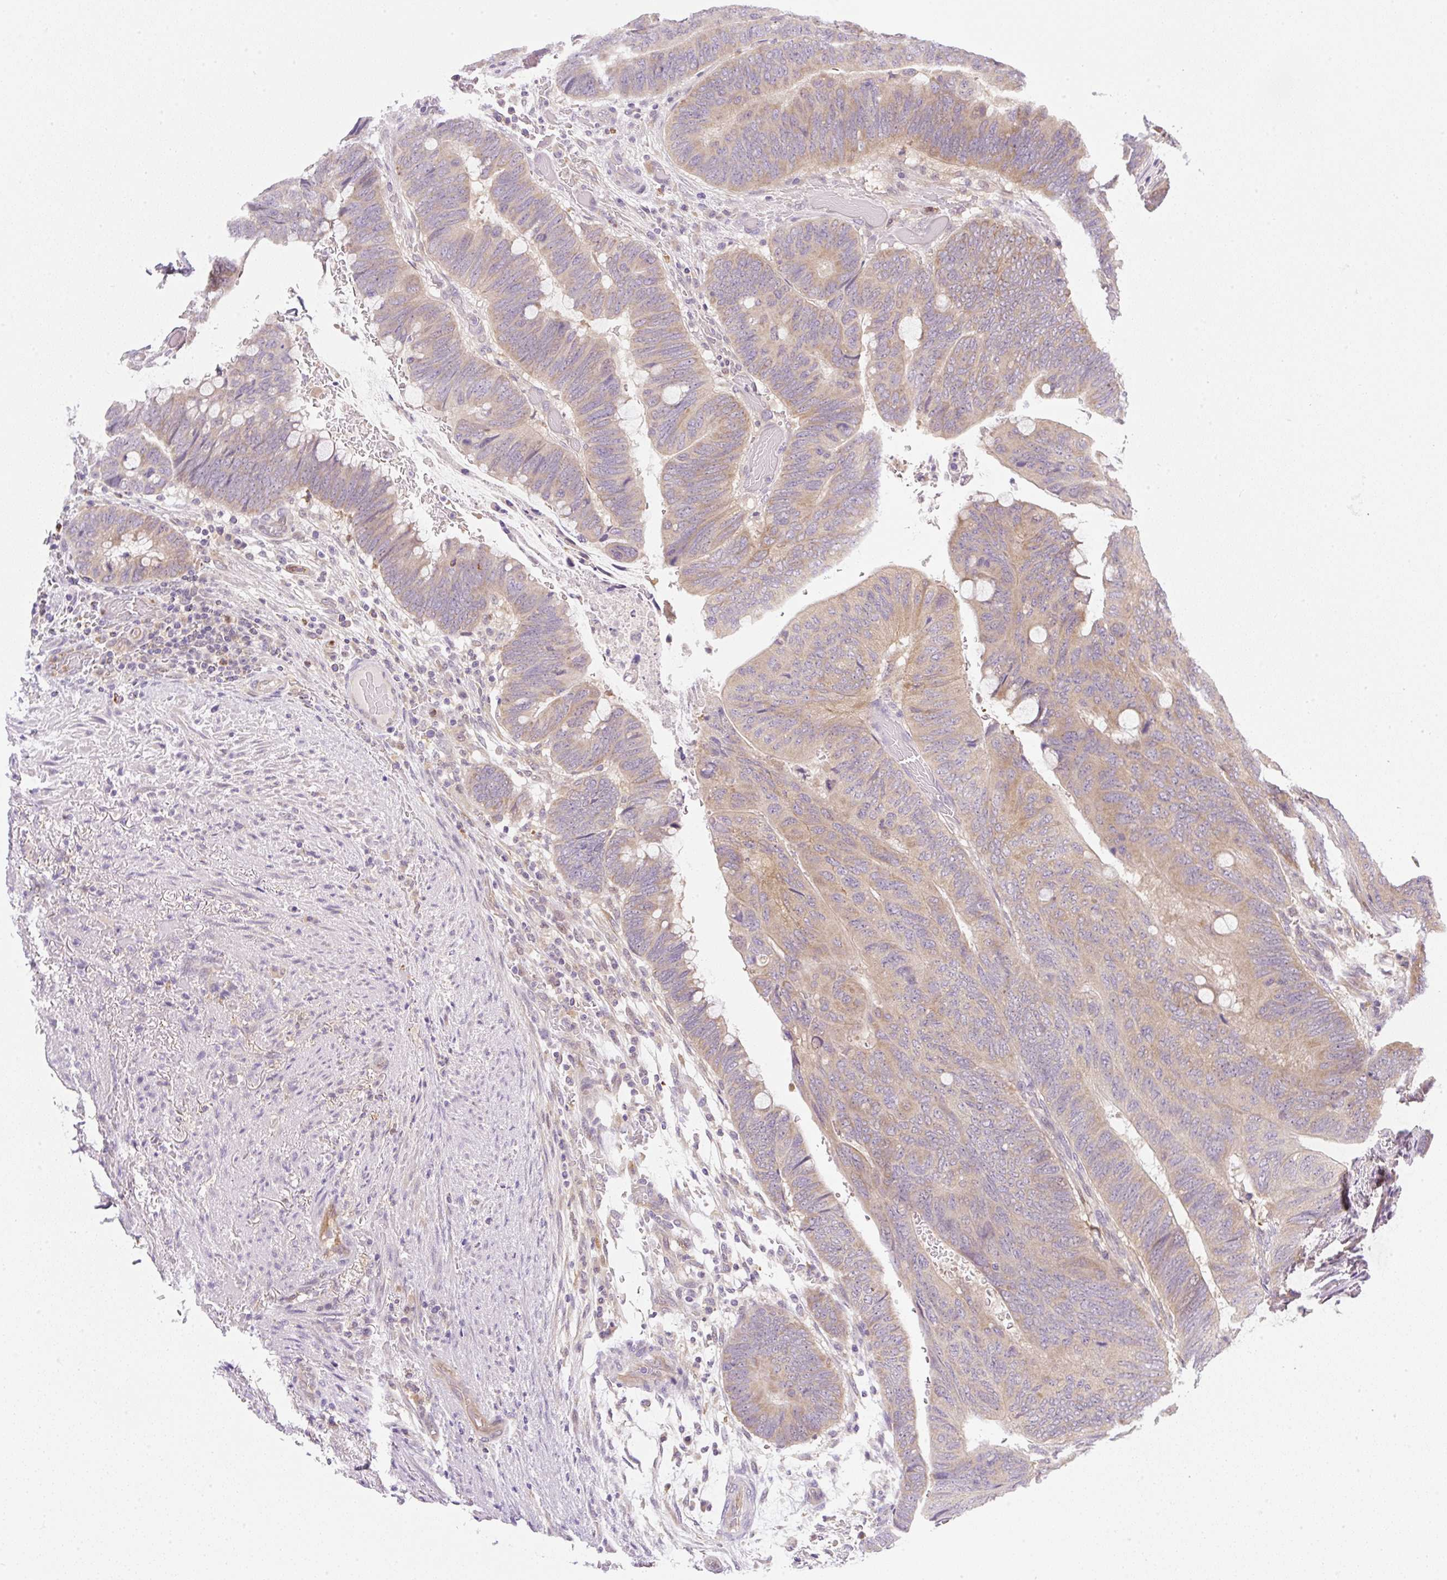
{"staining": {"intensity": "moderate", "quantity": "25%-75%", "location": "cytoplasmic/membranous"}, "tissue": "colorectal cancer", "cell_type": "Tumor cells", "image_type": "cancer", "snomed": [{"axis": "morphology", "description": "Normal tissue, NOS"}, {"axis": "morphology", "description": "Adenocarcinoma, NOS"}, {"axis": "topography", "description": "Rectum"}, {"axis": "topography", "description": "Peripheral nerve tissue"}], "caption": "Protein analysis of colorectal adenocarcinoma tissue demonstrates moderate cytoplasmic/membranous positivity in approximately 25%-75% of tumor cells. (DAB (3,3'-diaminobenzidine) IHC, brown staining for protein, blue staining for nuclei).", "gene": "OMA1", "patient": {"sex": "male", "age": 92}}